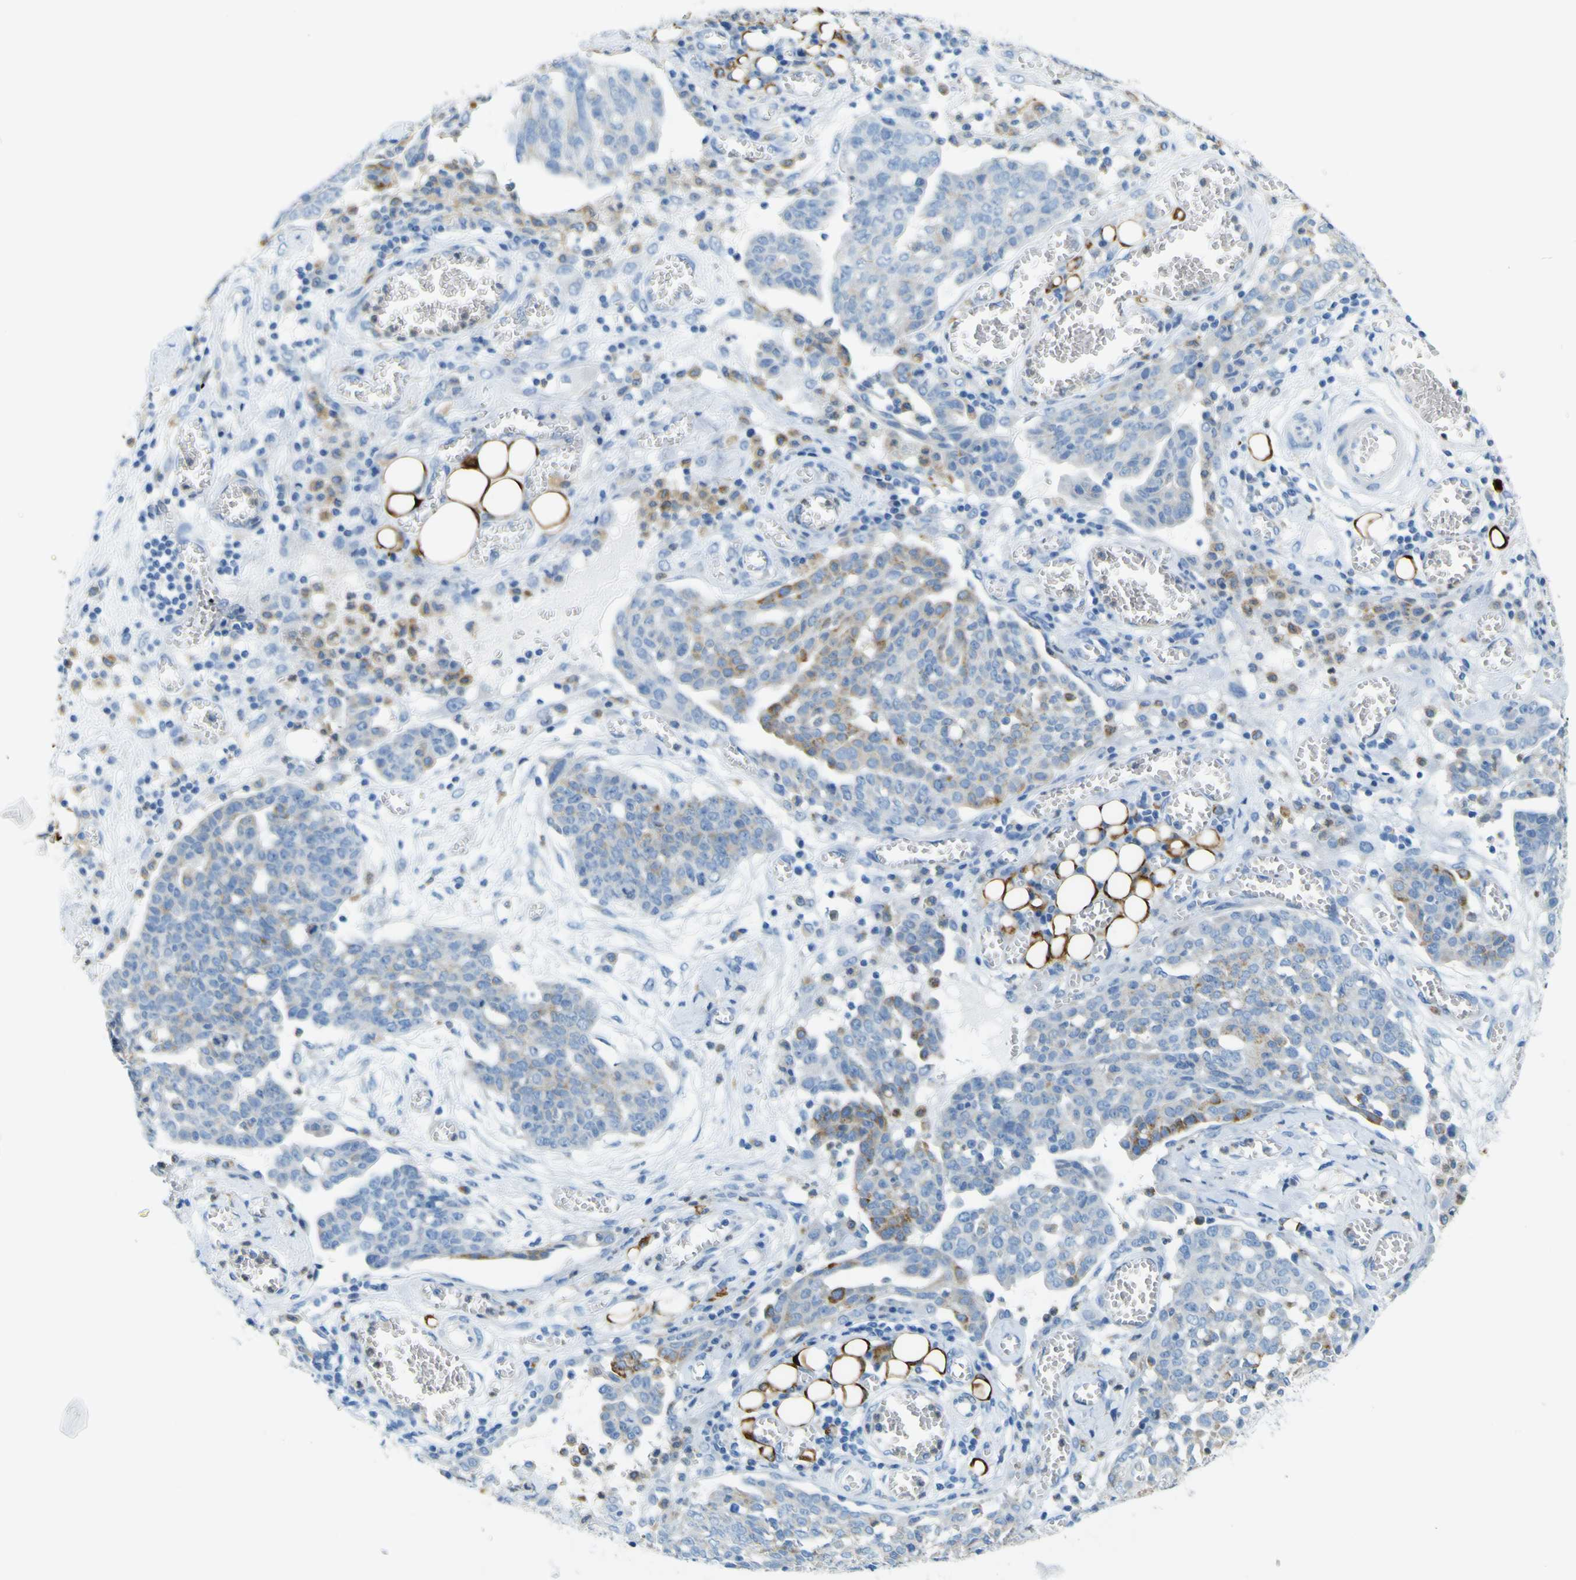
{"staining": {"intensity": "weak", "quantity": "<25%", "location": "cytoplasmic/membranous"}, "tissue": "ovarian cancer", "cell_type": "Tumor cells", "image_type": "cancer", "snomed": [{"axis": "morphology", "description": "Cystadenocarcinoma, serous, NOS"}, {"axis": "topography", "description": "Soft tissue"}, {"axis": "topography", "description": "Ovary"}], "caption": "There is no significant staining in tumor cells of ovarian serous cystadenocarcinoma.", "gene": "ACSL1", "patient": {"sex": "female", "age": 57}}